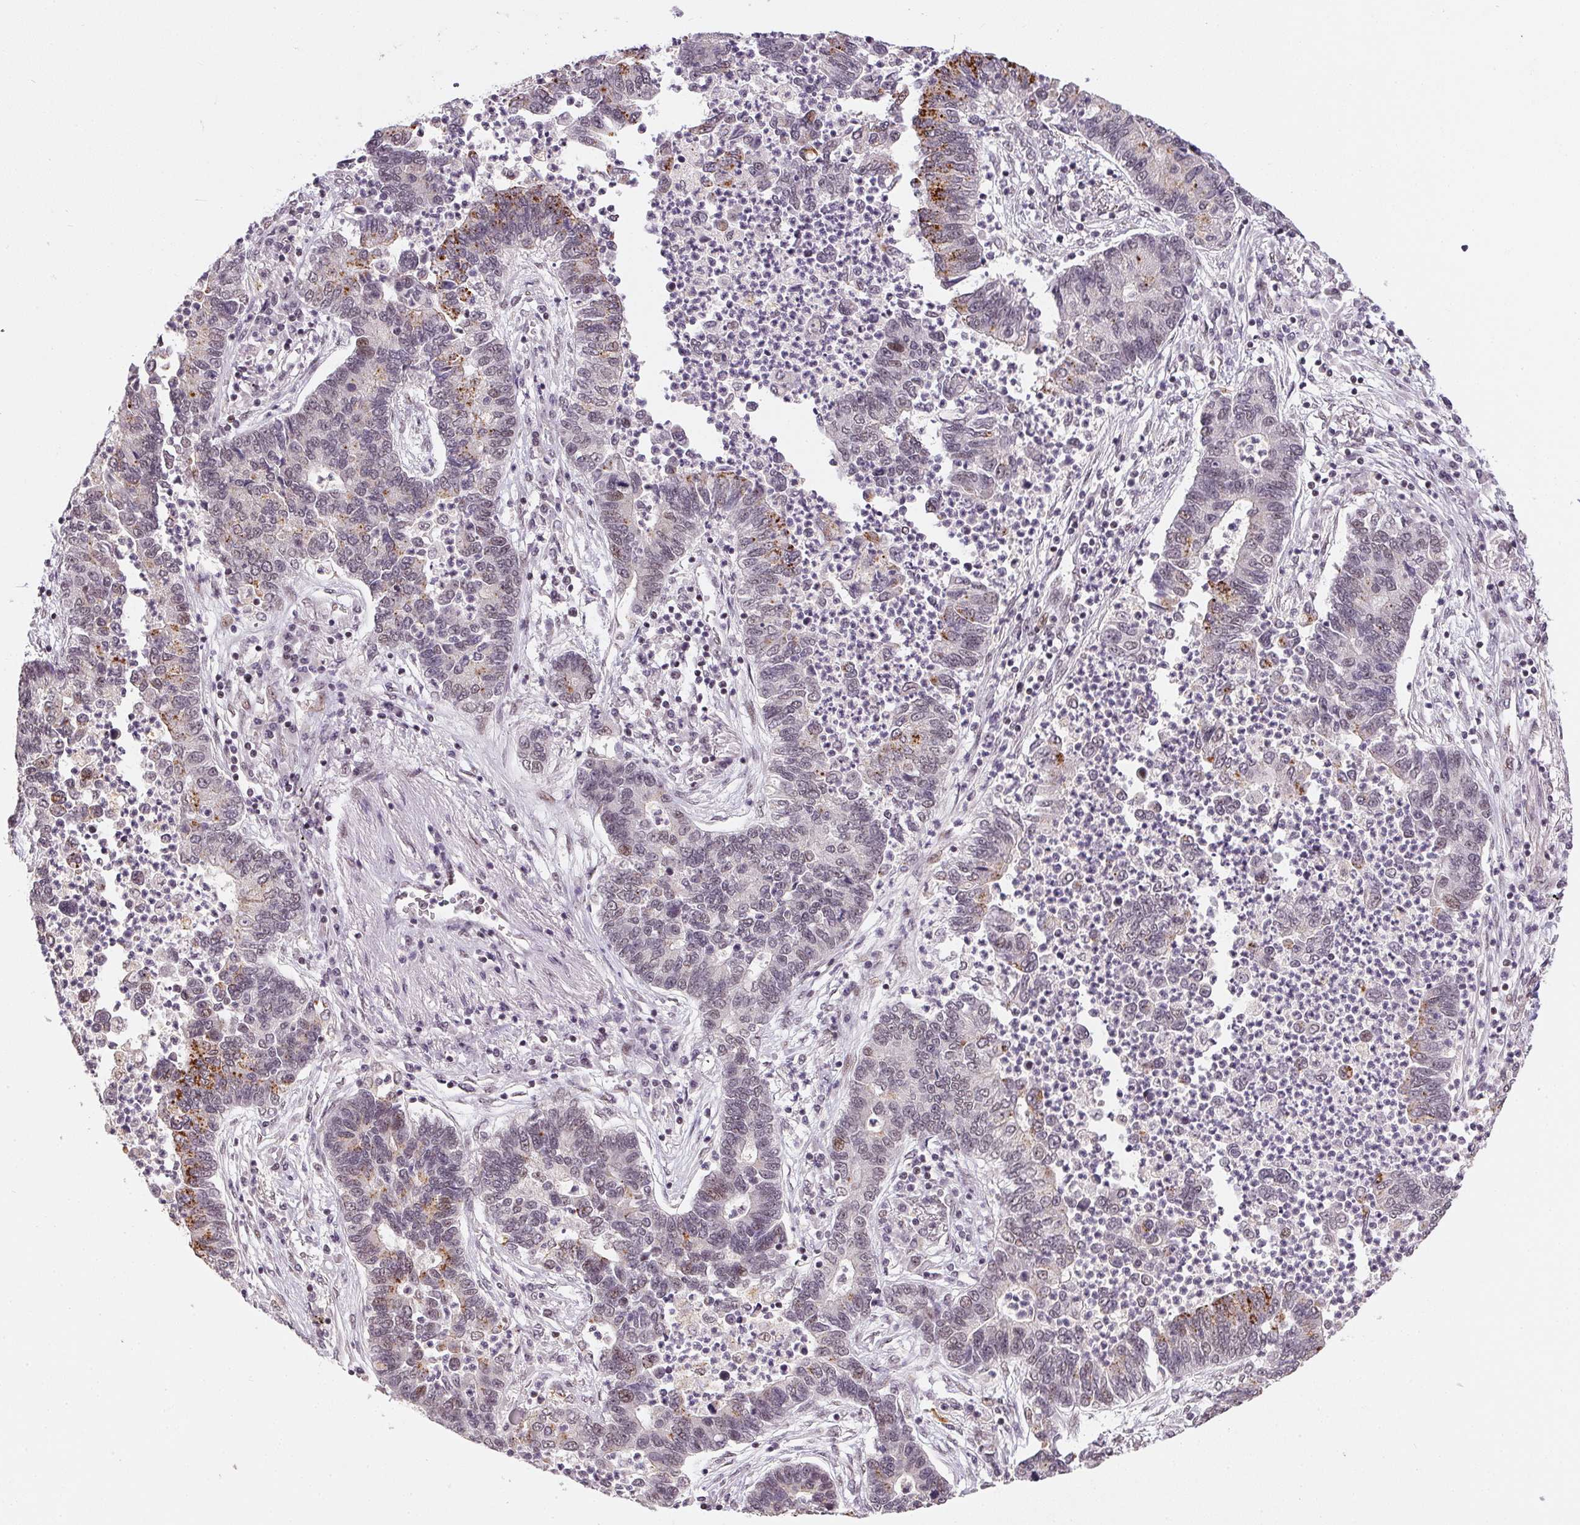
{"staining": {"intensity": "moderate", "quantity": "<25%", "location": "nuclear"}, "tissue": "lung cancer", "cell_type": "Tumor cells", "image_type": "cancer", "snomed": [{"axis": "morphology", "description": "Adenocarcinoma, NOS"}, {"axis": "topography", "description": "Lung"}], "caption": "The immunohistochemical stain shows moderate nuclear expression in tumor cells of lung cancer tissue. Immunohistochemistry stains the protein of interest in brown and the nuclei are stained blue.", "gene": "KDM4D", "patient": {"sex": "female", "age": 57}}